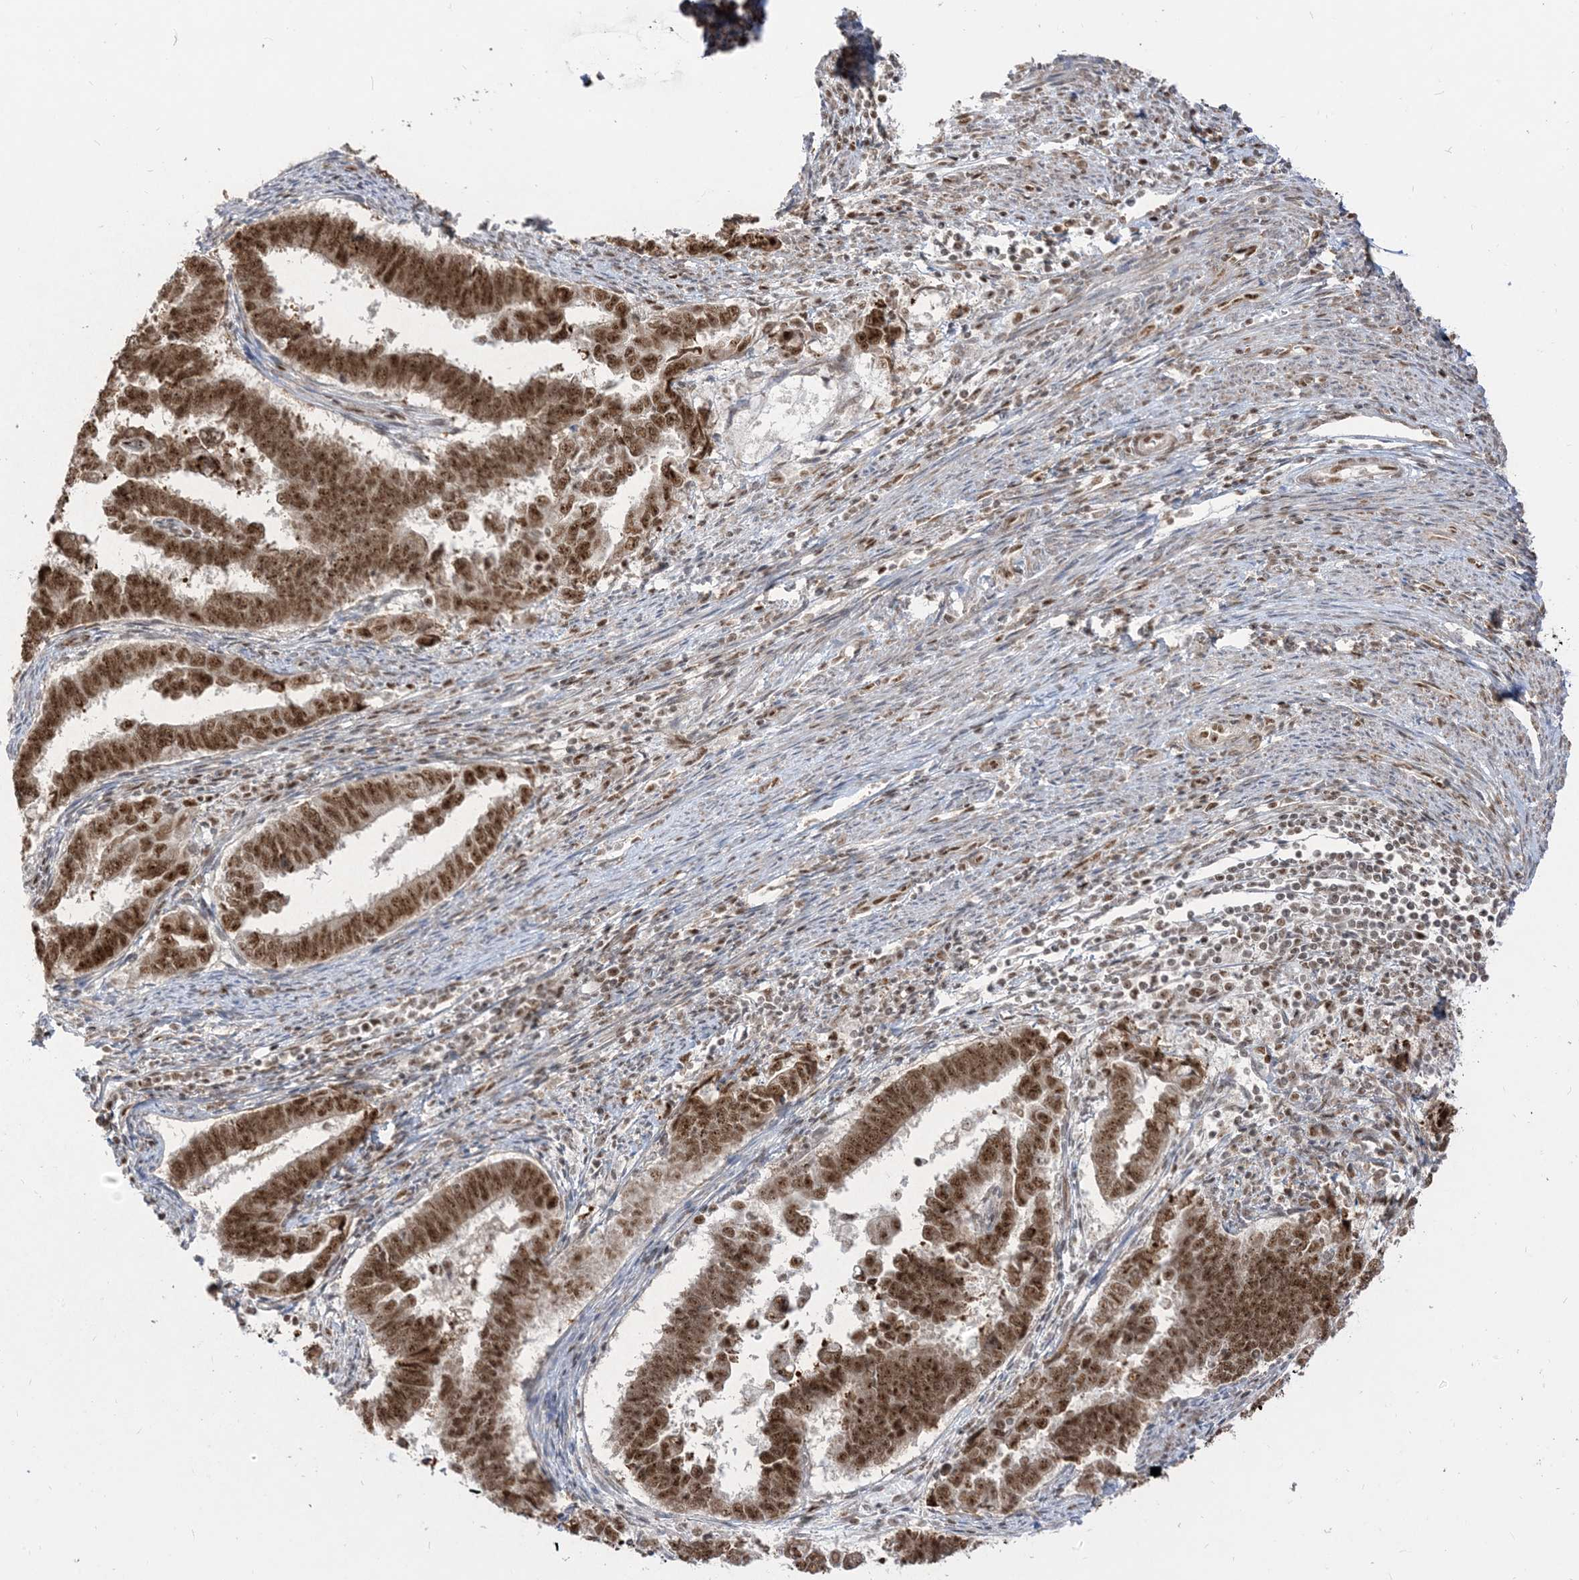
{"staining": {"intensity": "strong", "quantity": ">75%", "location": "nuclear"}, "tissue": "endometrial cancer", "cell_type": "Tumor cells", "image_type": "cancer", "snomed": [{"axis": "morphology", "description": "Adenocarcinoma, NOS"}, {"axis": "topography", "description": "Endometrium"}], "caption": "Adenocarcinoma (endometrial) stained with immunohistochemistry (IHC) shows strong nuclear positivity in about >75% of tumor cells.", "gene": "ARGLU1", "patient": {"sex": "female", "age": 75}}